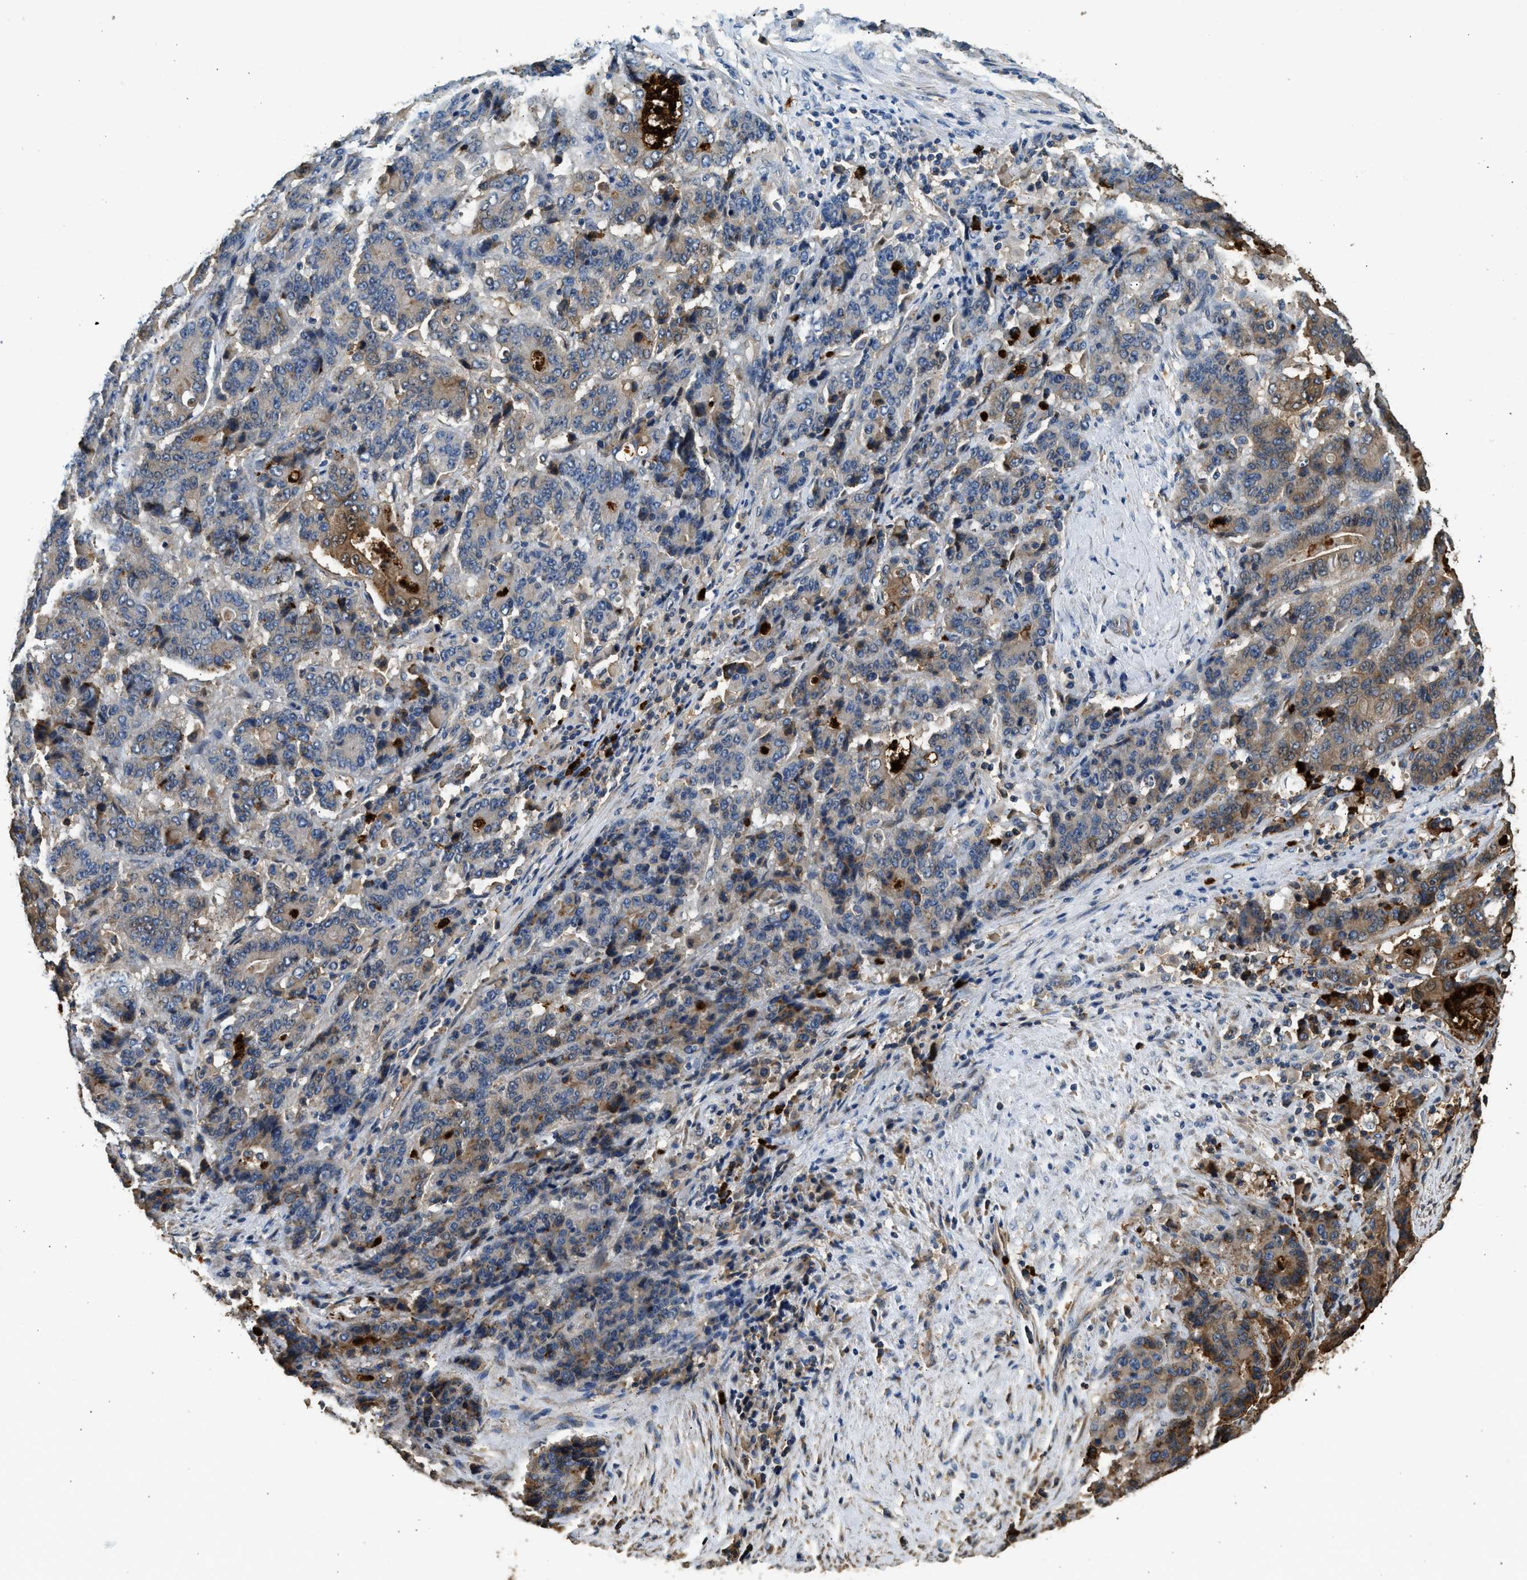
{"staining": {"intensity": "moderate", "quantity": "<25%", "location": "cytoplasmic/membranous"}, "tissue": "stomach cancer", "cell_type": "Tumor cells", "image_type": "cancer", "snomed": [{"axis": "morphology", "description": "Adenocarcinoma, NOS"}, {"axis": "topography", "description": "Stomach"}], "caption": "Immunohistochemical staining of stomach adenocarcinoma demonstrates low levels of moderate cytoplasmic/membranous expression in about <25% of tumor cells. (DAB = brown stain, brightfield microscopy at high magnification).", "gene": "ANXA3", "patient": {"sex": "female", "age": 73}}